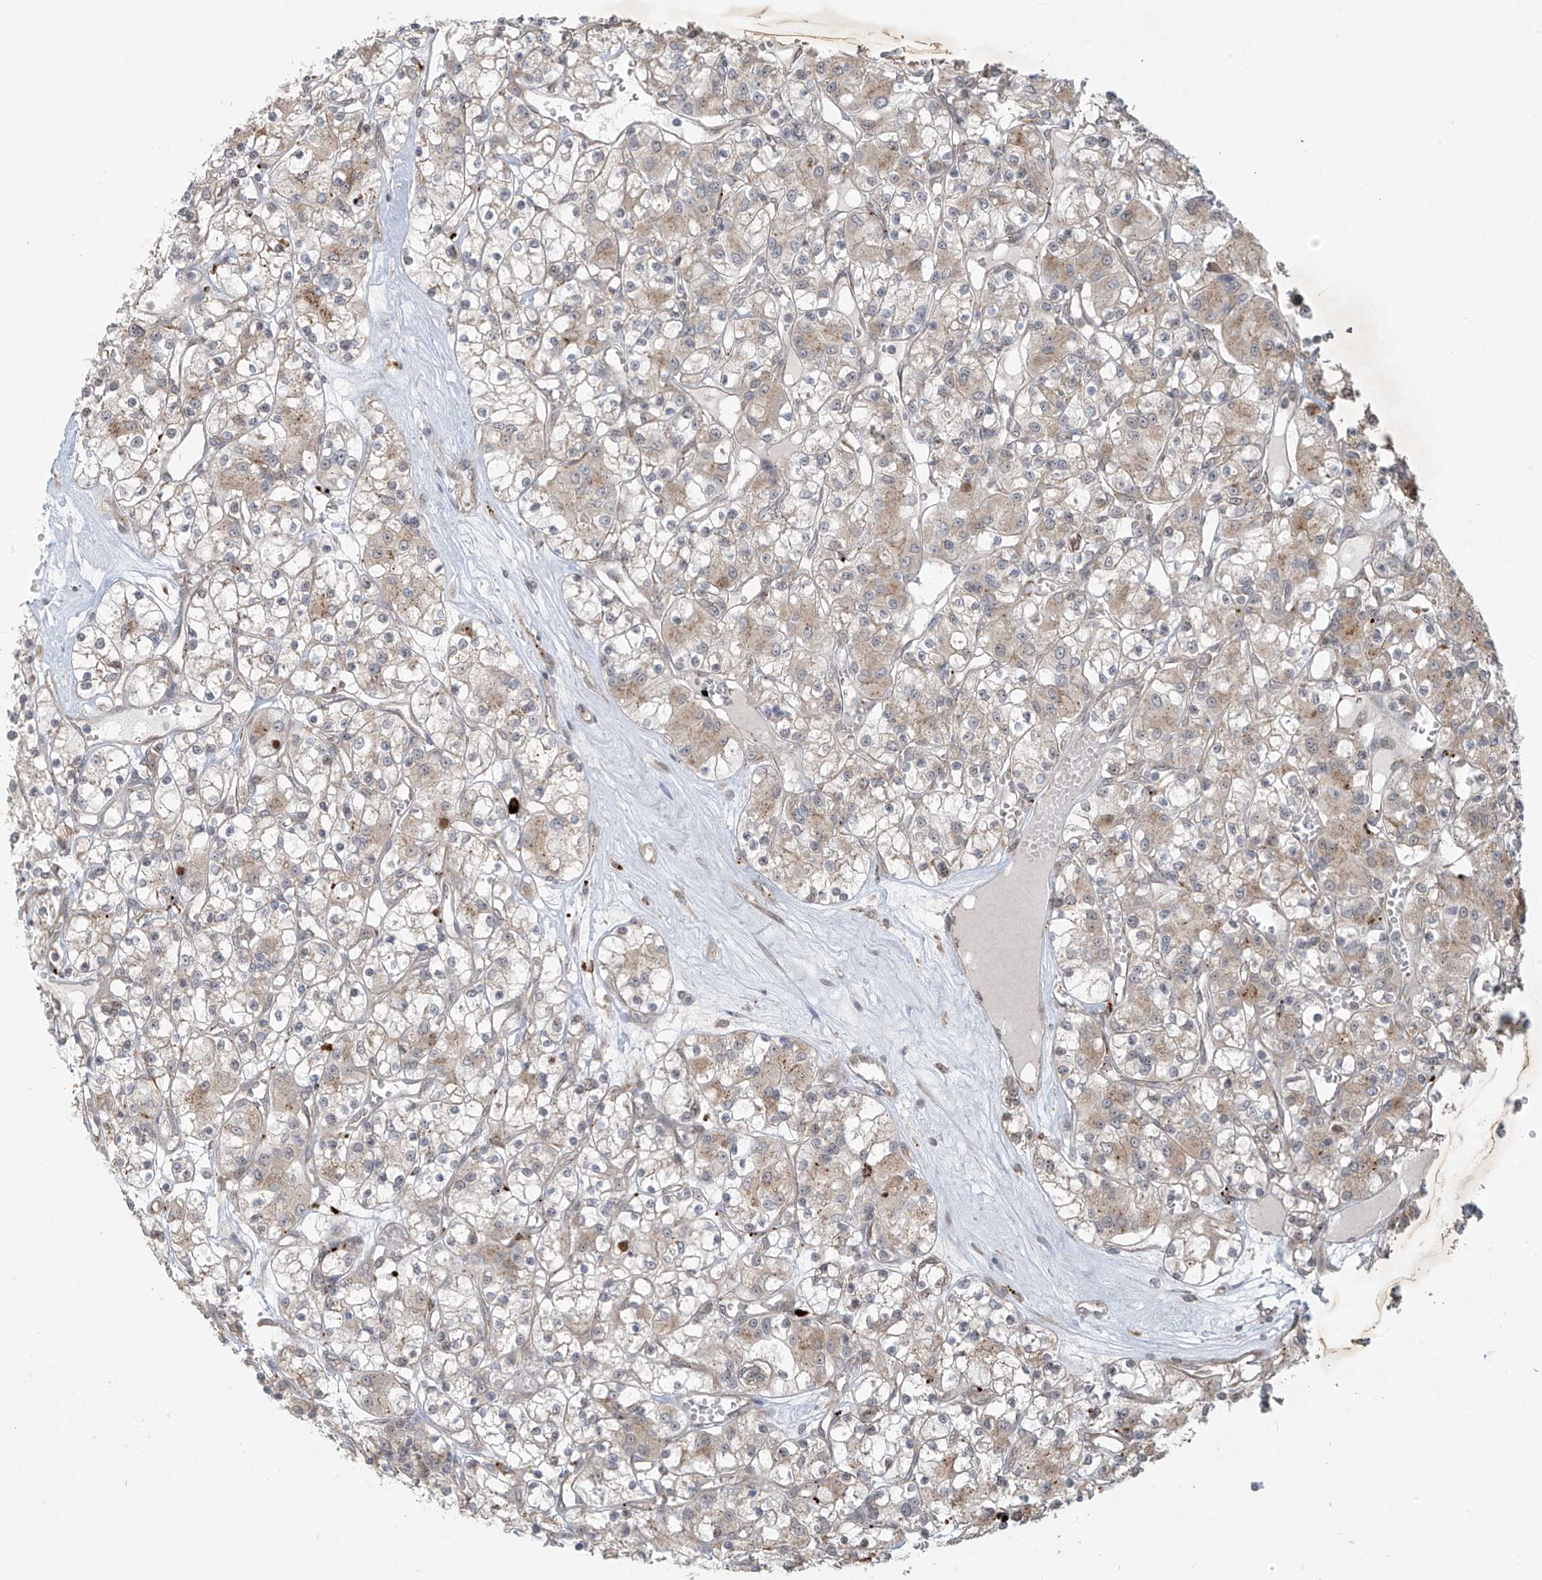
{"staining": {"intensity": "weak", "quantity": "25%-75%", "location": "cytoplasmic/membranous"}, "tissue": "renal cancer", "cell_type": "Tumor cells", "image_type": "cancer", "snomed": [{"axis": "morphology", "description": "Adenocarcinoma, NOS"}, {"axis": "topography", "description": "Kidney"}], "caption": "A low amount of weak cytoplasmic/membranous expression is appreciated in about 25%-75% of tumor cells in renal adenocarcinoma tissue.", "gene": "PLEKHM3", "patient": {"sex": "female", "age": 59}}